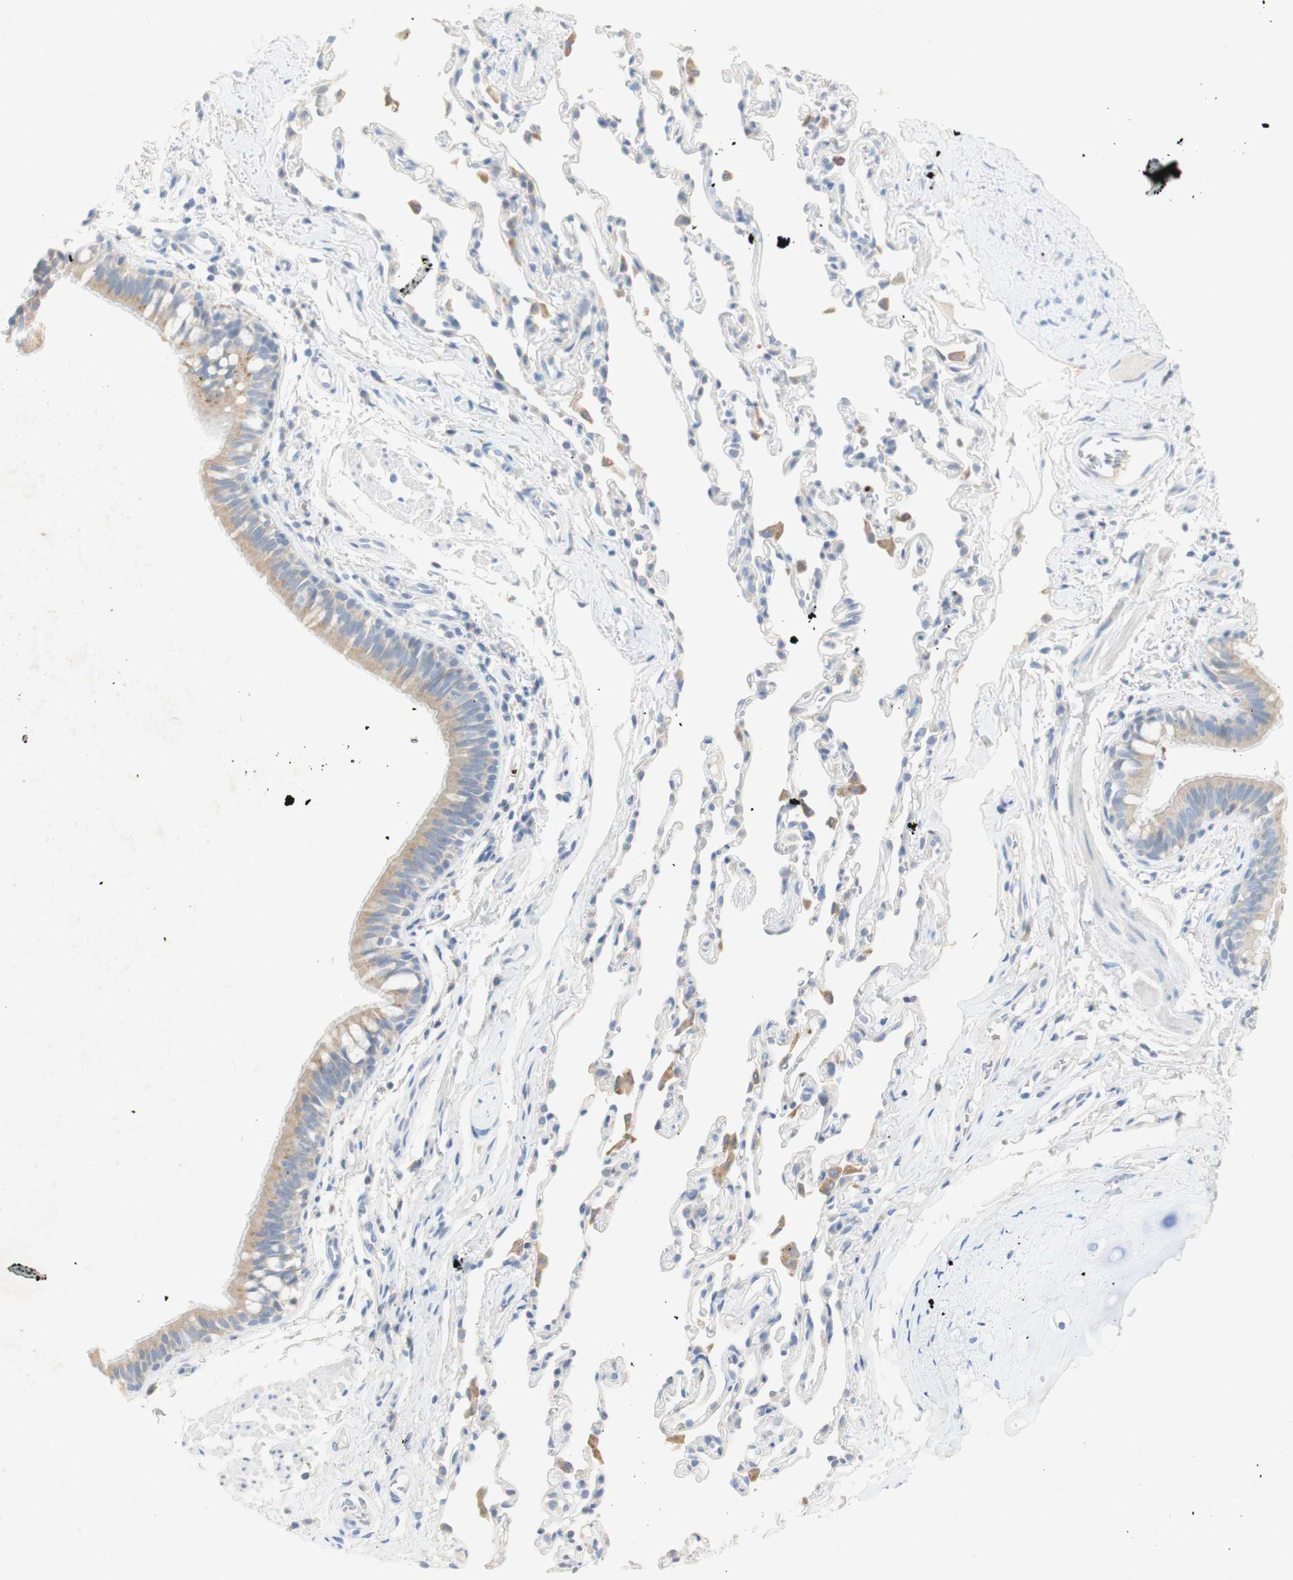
{"staining": {"intensity": "weak", "quantity": "25%-75%", "location": "cytoplasmic/membranous"}, "tissue": "bronchus", "cell_type": "Respiratory epithelial cells", "image_type": "normal", "snomed": [{"axis": "morphology", "description": "Normal tissue, NOS"}, {"axis": "topography", "description": "Bronchus"}, {"axis": "topography", "description": "Lung"}], "caption": "Unremarkable bronchus exhibits weak cytoplasmic/membranous expression in approximately 25%-75% of respiratory epithelial cells.", "gene": "EPO", "patient": {"sex": "male", "age": 64}}